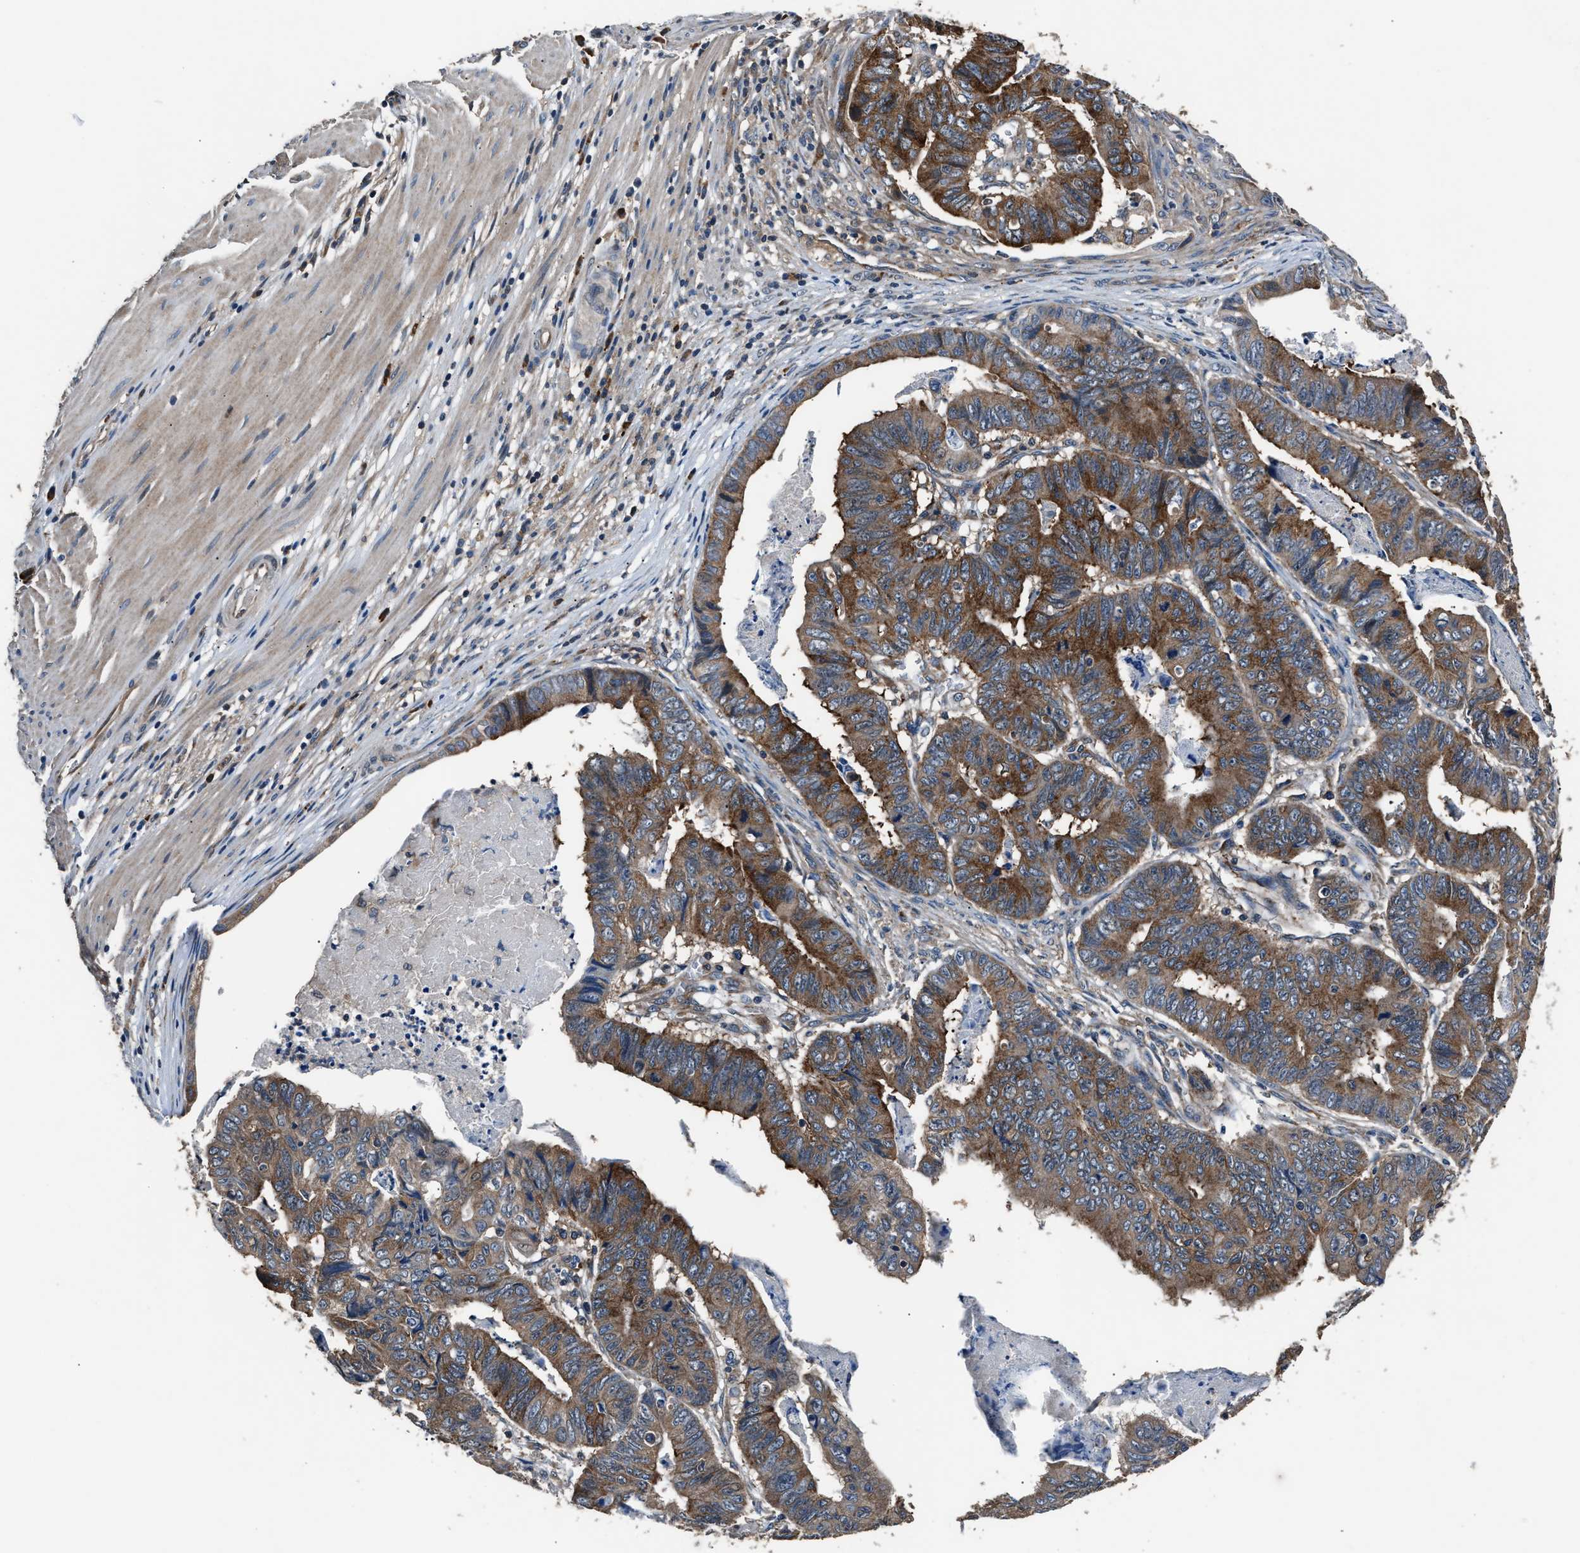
{"staining": {"intensity": "strong", "quantity": ">75%", "location": "cytoplasmic/membranous"}, "tissue": "stomach cancer", "cell_type": "Tumor cells", "image_type": "cancer", "snomed": [{"axis": "morphology", "description": "Adenocarcinoma, NOS"}, {"axis": "topography", "description": "Stomach, lower"}], "caption": "Stomach adenocarcinoma was stained to show a protein in brown. There is high levels of strong cytoplasmic/membranous expression in about >75% of tumor cells.", "gene": "IMPDH2", "patient": {"sex": "male", "age": 77}}